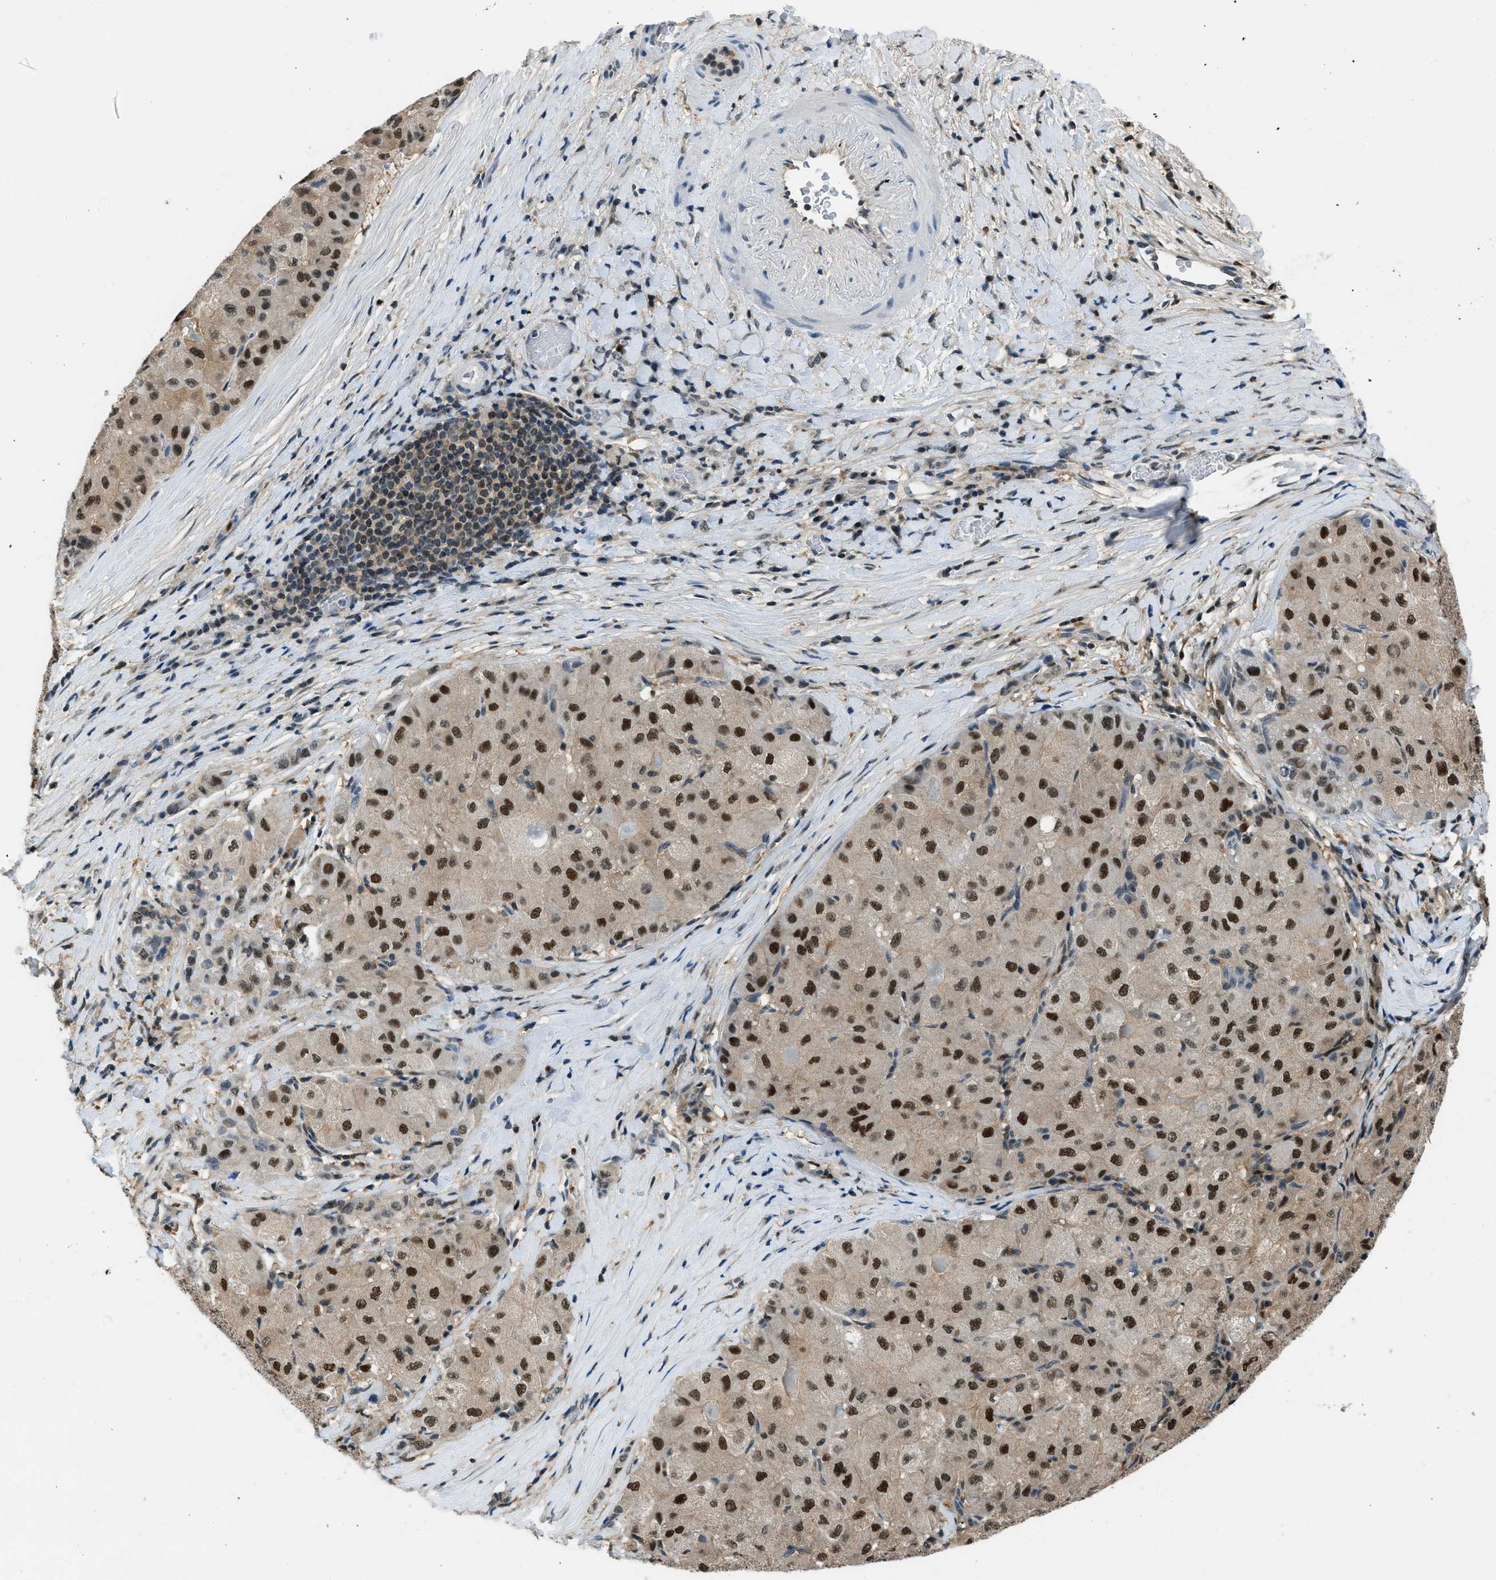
{"staining": {"intensity": "strong", "quantity": ">75%", "location": "nuclear"}, "tissue": "liver cancer", "cell_type": "Tumor cells", "image_type": "cancer", "snomed": [{"axis": "morphology", "description": "Carcinoma, Hepatocellular, NOS"}, {"axis": "topography", "description": "Liver"}], "caption": "Liver cancer stained for a protein (brown) shows strong nuclear positive positivity in approximately >75% of tumor cells.", "gene": "OGFR", "patient": {"sex": "male", "age": 80}}